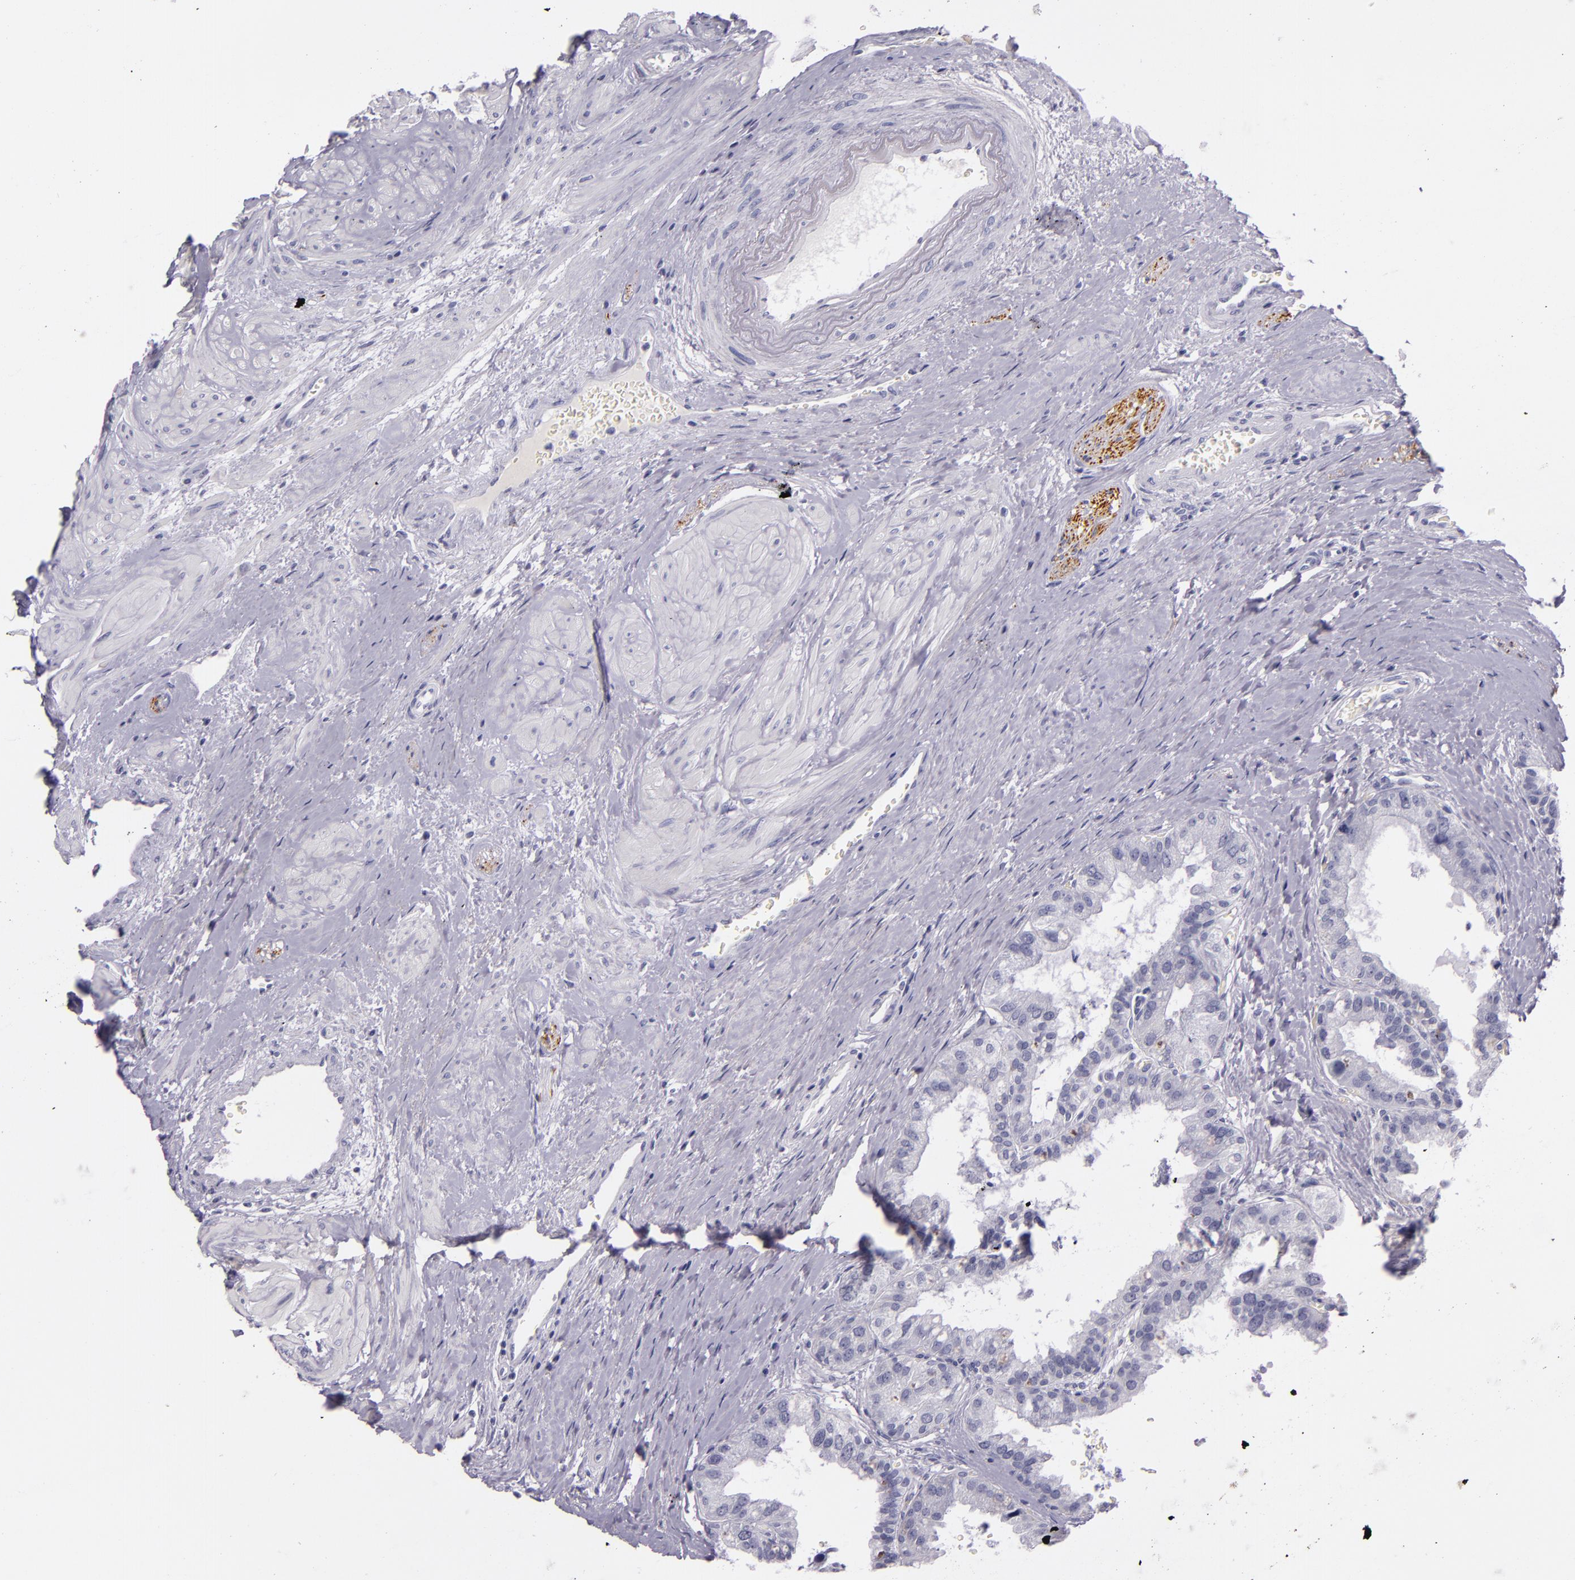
{"staining": {"intensity": "negative", "quantity": "none", "location": "none"}, "tissue": "prostate", "cell_type": "Glandular cells", "image_type": "normal", "snomed": [{"axis": "morphology", "description": "Normal tissue, NOS"}, {"axis": "topography", "description": "Prostate"}], "caption": "Glandular cells are negative for protein expression in unremarkable human prostate. (DAB (3,3'-diaminobenzidine) IHC, high magnification).", "gene": "INA", "patient": {"sex": "male", "age": 60}}